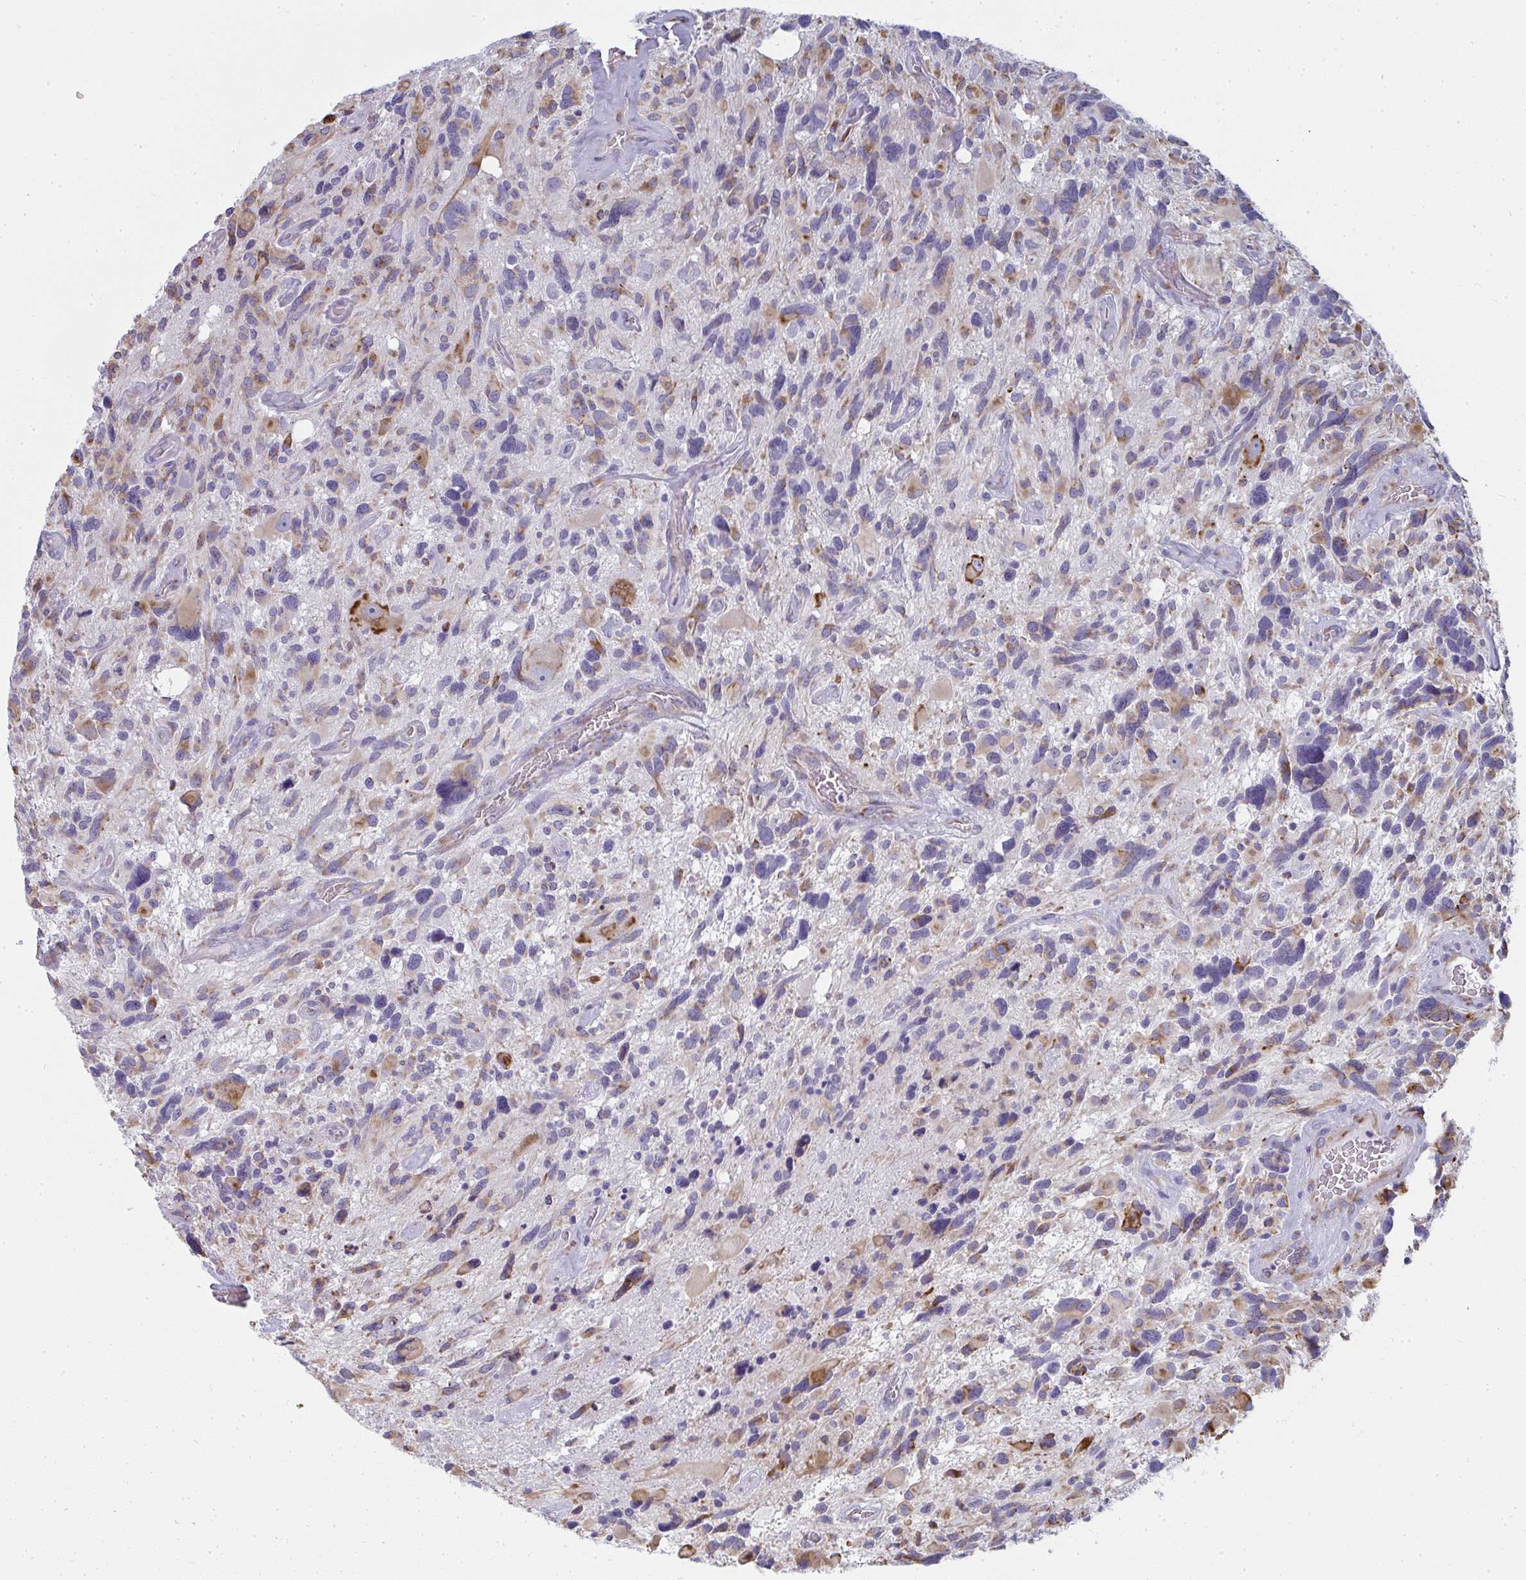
{"staining": {"intensity": "weak", "quantity": "25%-75%", "location": "cytoplasmic/membranous"}, "tissue": "glioma", "cell_type": "Tumor cells", "image_type": "cancer", "snomed": [{"axis": "morphology", "description": "Glioma, malignant, High grade"}, {"axis": "topography", "description": "Brain"}], "caption": "Glioma tissue reveals weak cytoplasmic/membranous staining in about 25%-75% of tumor cells, visualized by immunohistochemistry. Nuclei are stained in blue.", "gene": "SHROOM1", "patient": {"sex": "male", "age": 49}}